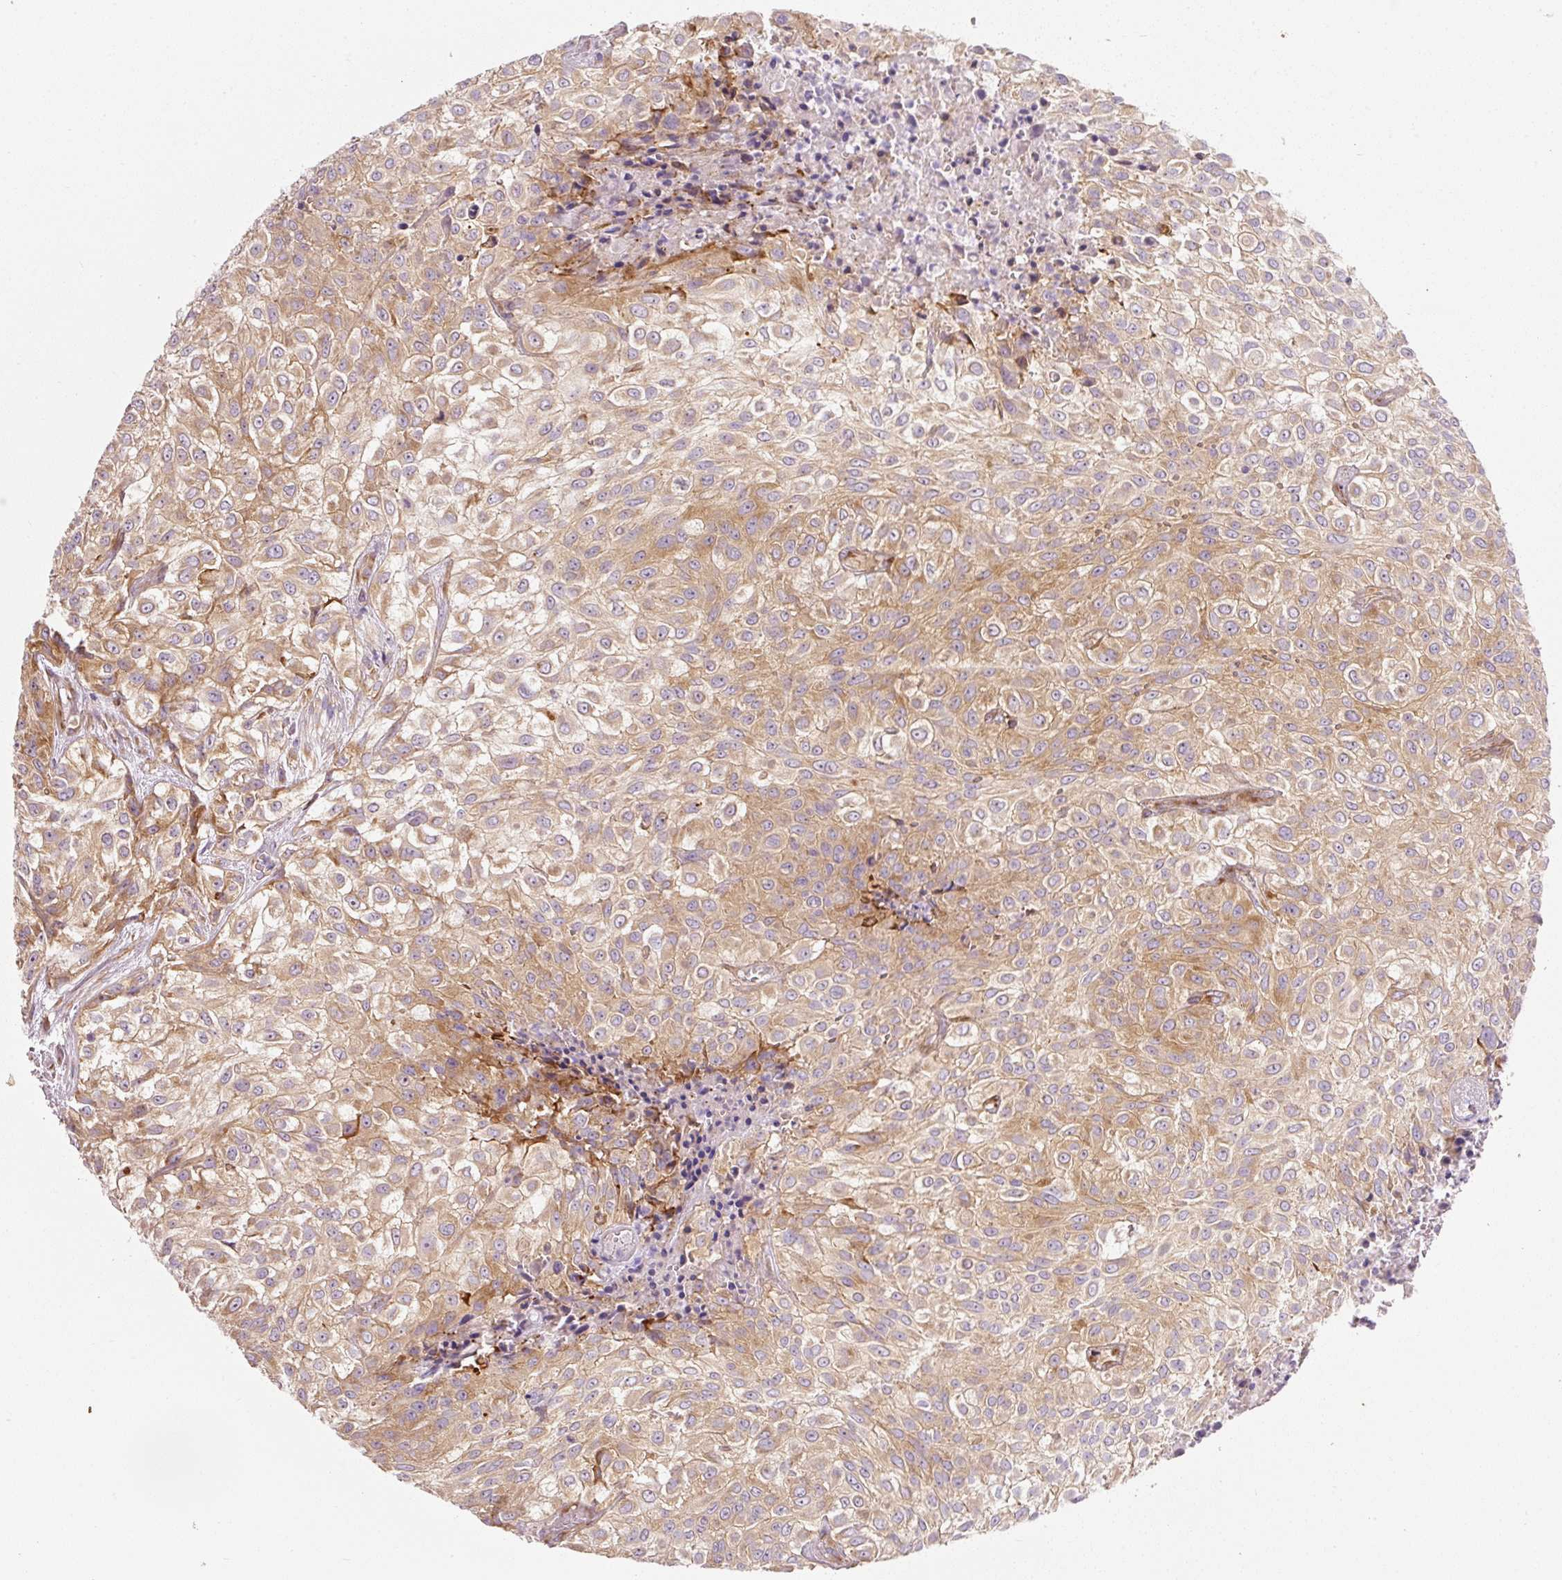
{"staining": {"intensity": "moderate", "quantity": ">75%", "location": "cytoplasmic/membranous"}, "tissue": "urothelial cancer", "cell_type": "Tumor cells", "image_type": "cancer", "snomed": [{"axis": "morphology", "description": "Urothelial carcinoma, High grade"}, {"axis": "topography", "description": "Urinary bladder"}], "caption": "Brown immunohistochemical staining in urothelial cancer reveals moderate cytoplasmic/membranous positivity in about >75% of tumor cells. The protein of interest is shown in brown color, while the nuclei are stained blue.", "gene": "RPL10A", "patient": {"sex": "male", "age": 56}}